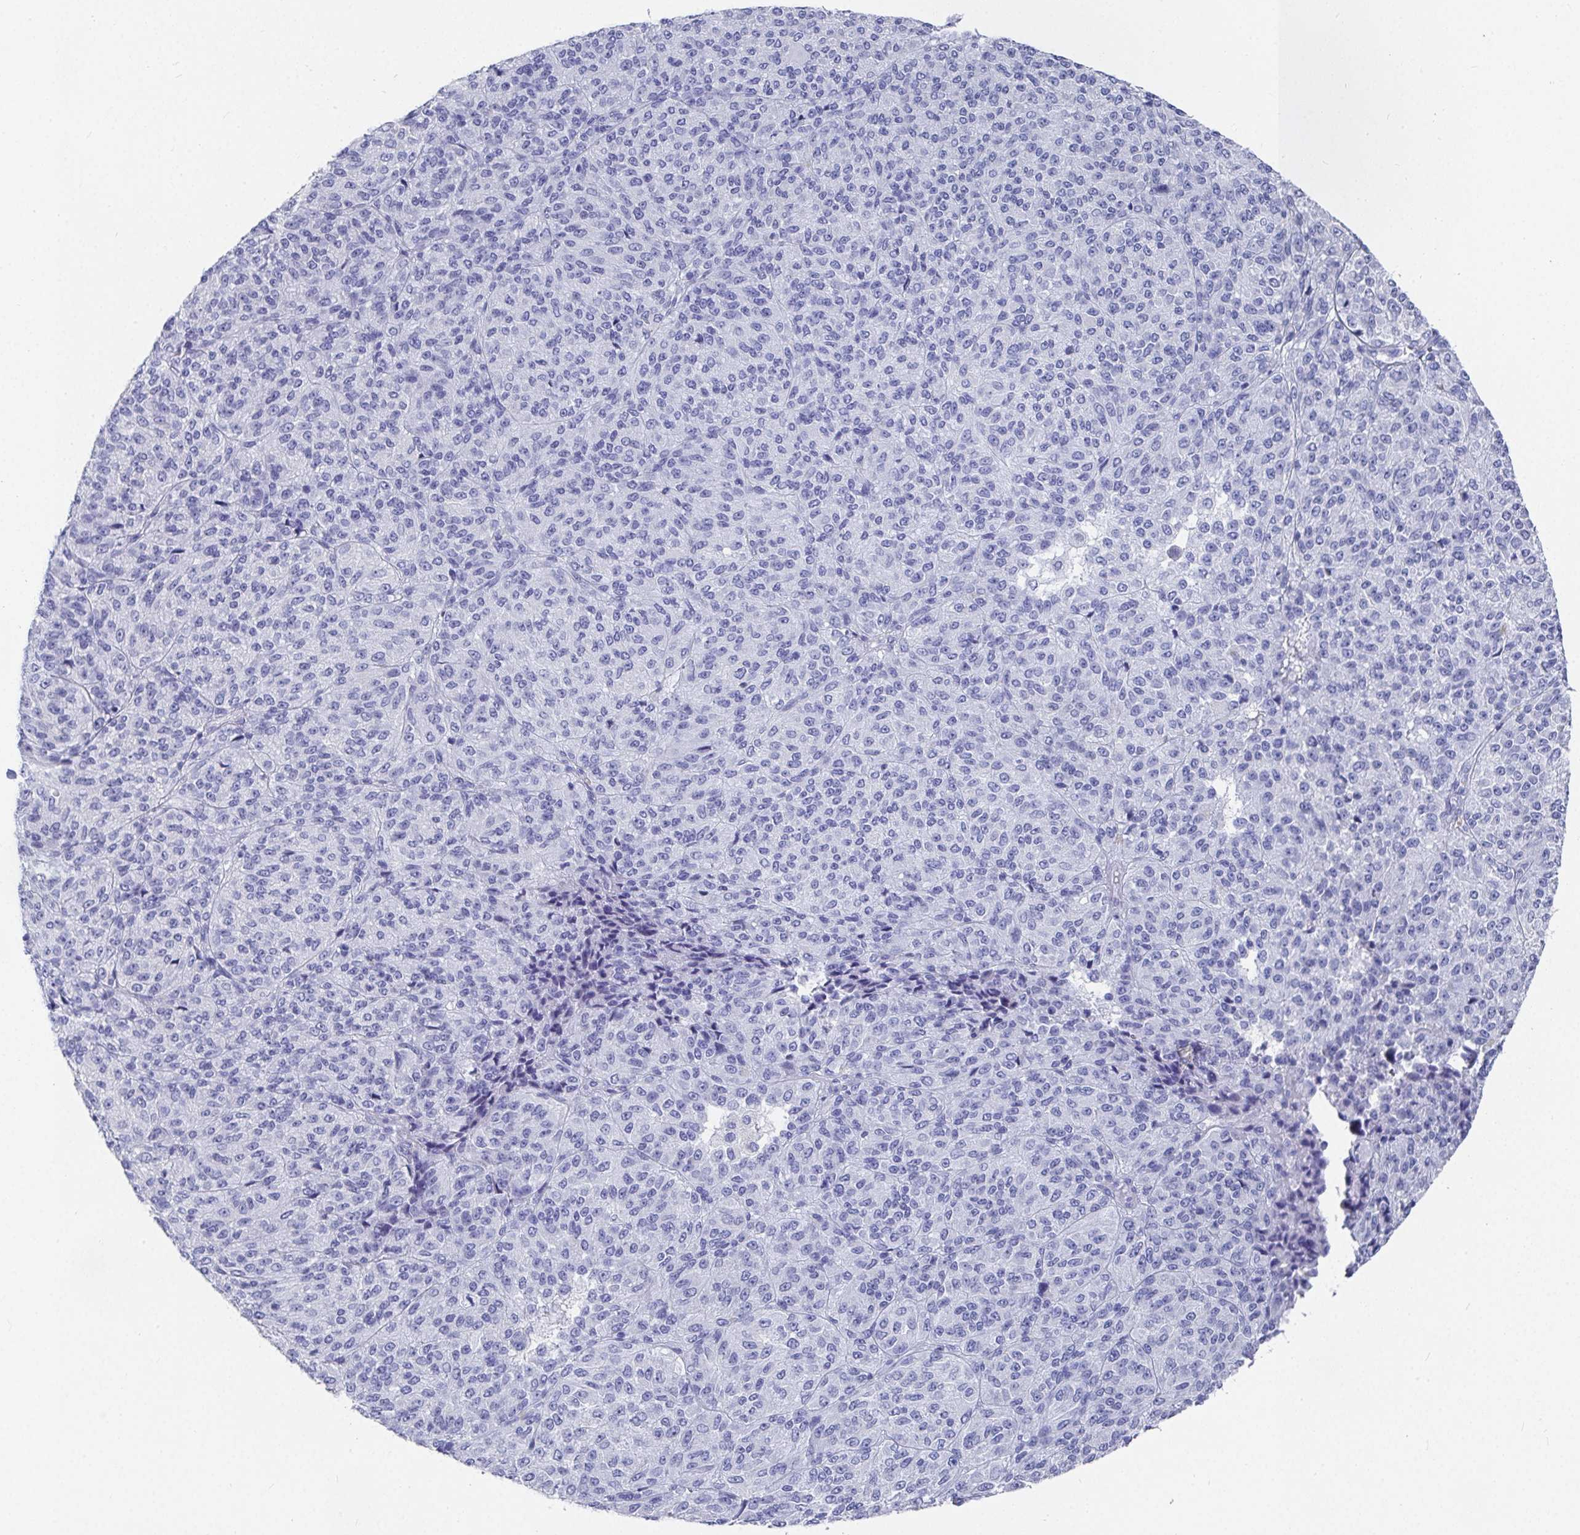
{"staining": {"intensity": "negative", "quantity": "none", "location": "none"}, "tissue": "melanoma", "cell_type": "Tumor cells", "image_type": "cancer", "snomed": [{"axis": "morphology", "description": "Malignant melanoma, Metastatic site"}, {"axis": "topography", "description": "Brain"}], "caption": "Tumor cells show no significant protein expression in malignant melanoma (metastatic site). (DAB immunohistochemistry visualized using brightfield microscopy, high magnification).", "gene": "GRIA1", "patient": {"sex": "female", "age": 56}}